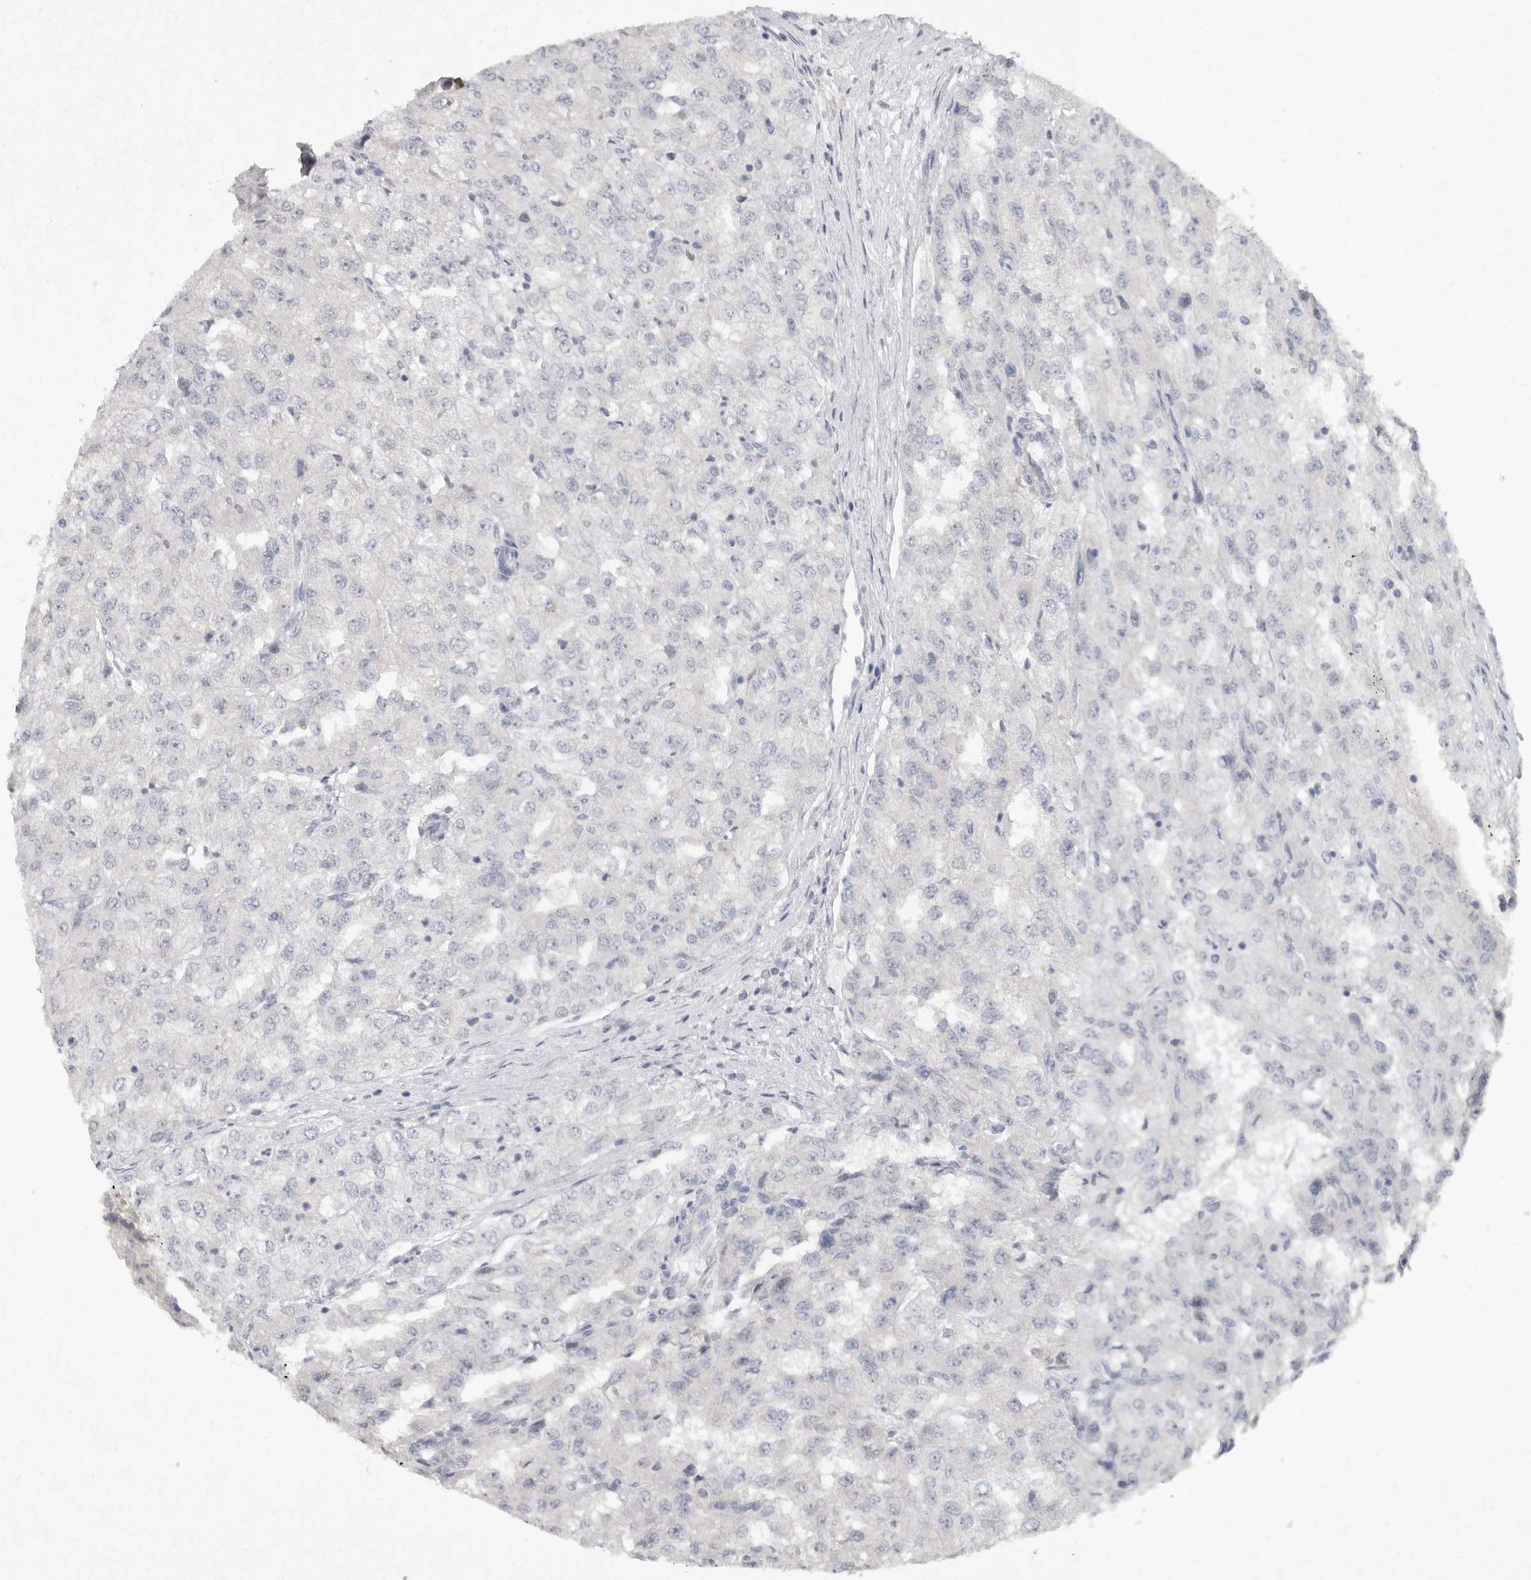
{"staining": {"intensity": "negative", "quantity": "none", "location": "none"}, "tissue": "renal cancer", "cell_type": "Tumor cells", "image_type": "cancer", "snomed": [{"axis": "morphology", "description": "Adenocarcinoma, NOS"}, {"axis": "topography", "description": "Kidney"}], "caption": "Renal cancer (adenocarcinoma) was stained to show a protein in brown. There is no significant staining in tumor cells.", "gene": "REG4", "patient": {"sex": "female", "age": 54}}